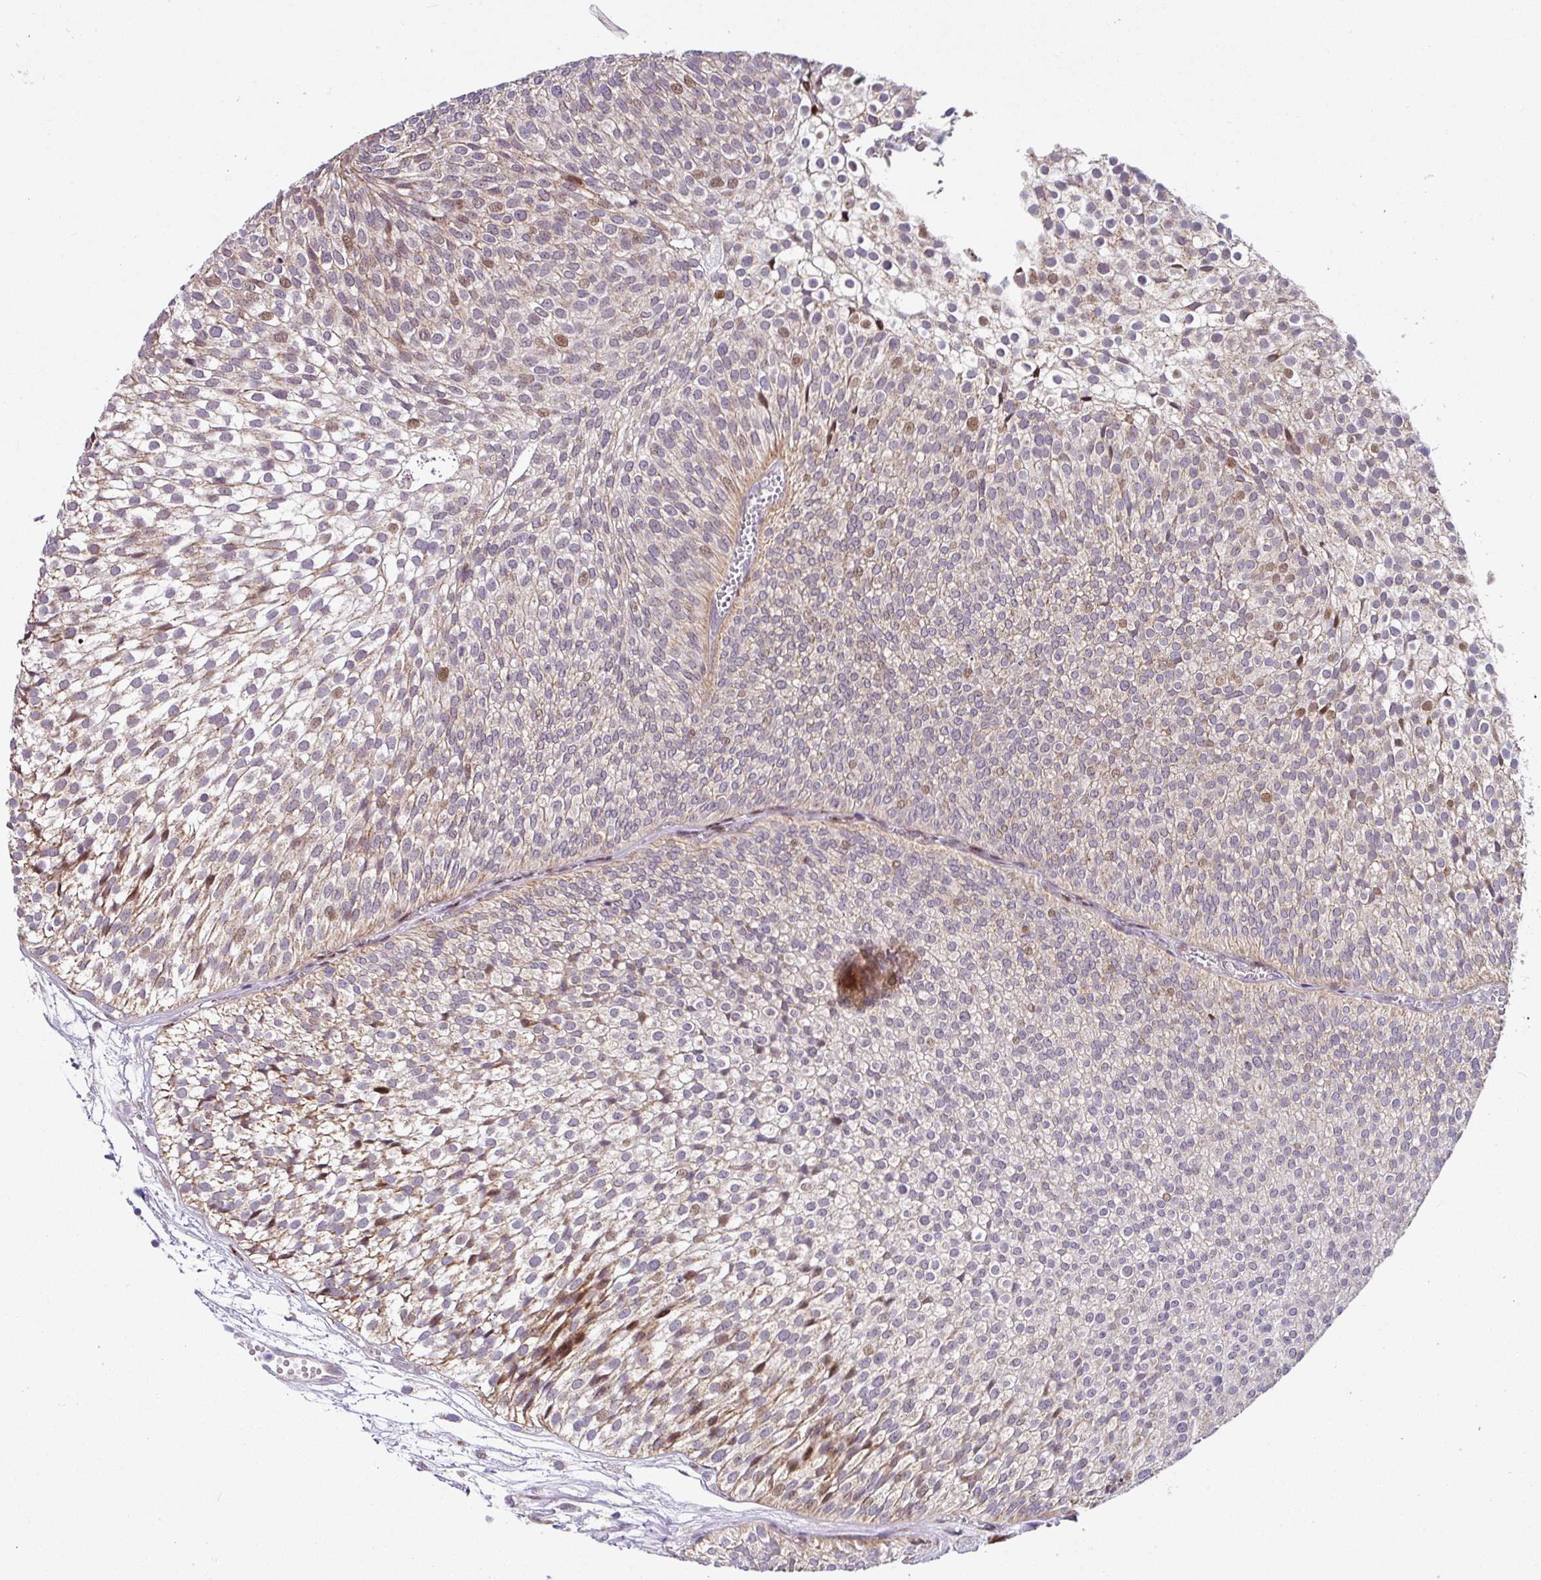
{"staining": {"intensity": "moderate", "quantity": "<25%", "location": "cytoplasmic/membranous,nuclear"}, "tissue": "urothelial cancer", "cell_type": "Tumor cells", "image_type": "cancer", "snomed": [{"axis": "morphology", "description": "Urothelial carcinoma, Low grade"}, {"axis": "topography", "description": "Urinary bladder"}], "caption": "A high-resolution photomicrograph shows immunohistochemistry staining of urothelial carcinoma (low-grade), which exhibits moderate cytoplasmic/membranous and nuclear positivity in approximately <25% of tumor cells.", "gene": "SARS2", "patient": {"sex": "male", "age": 91}}